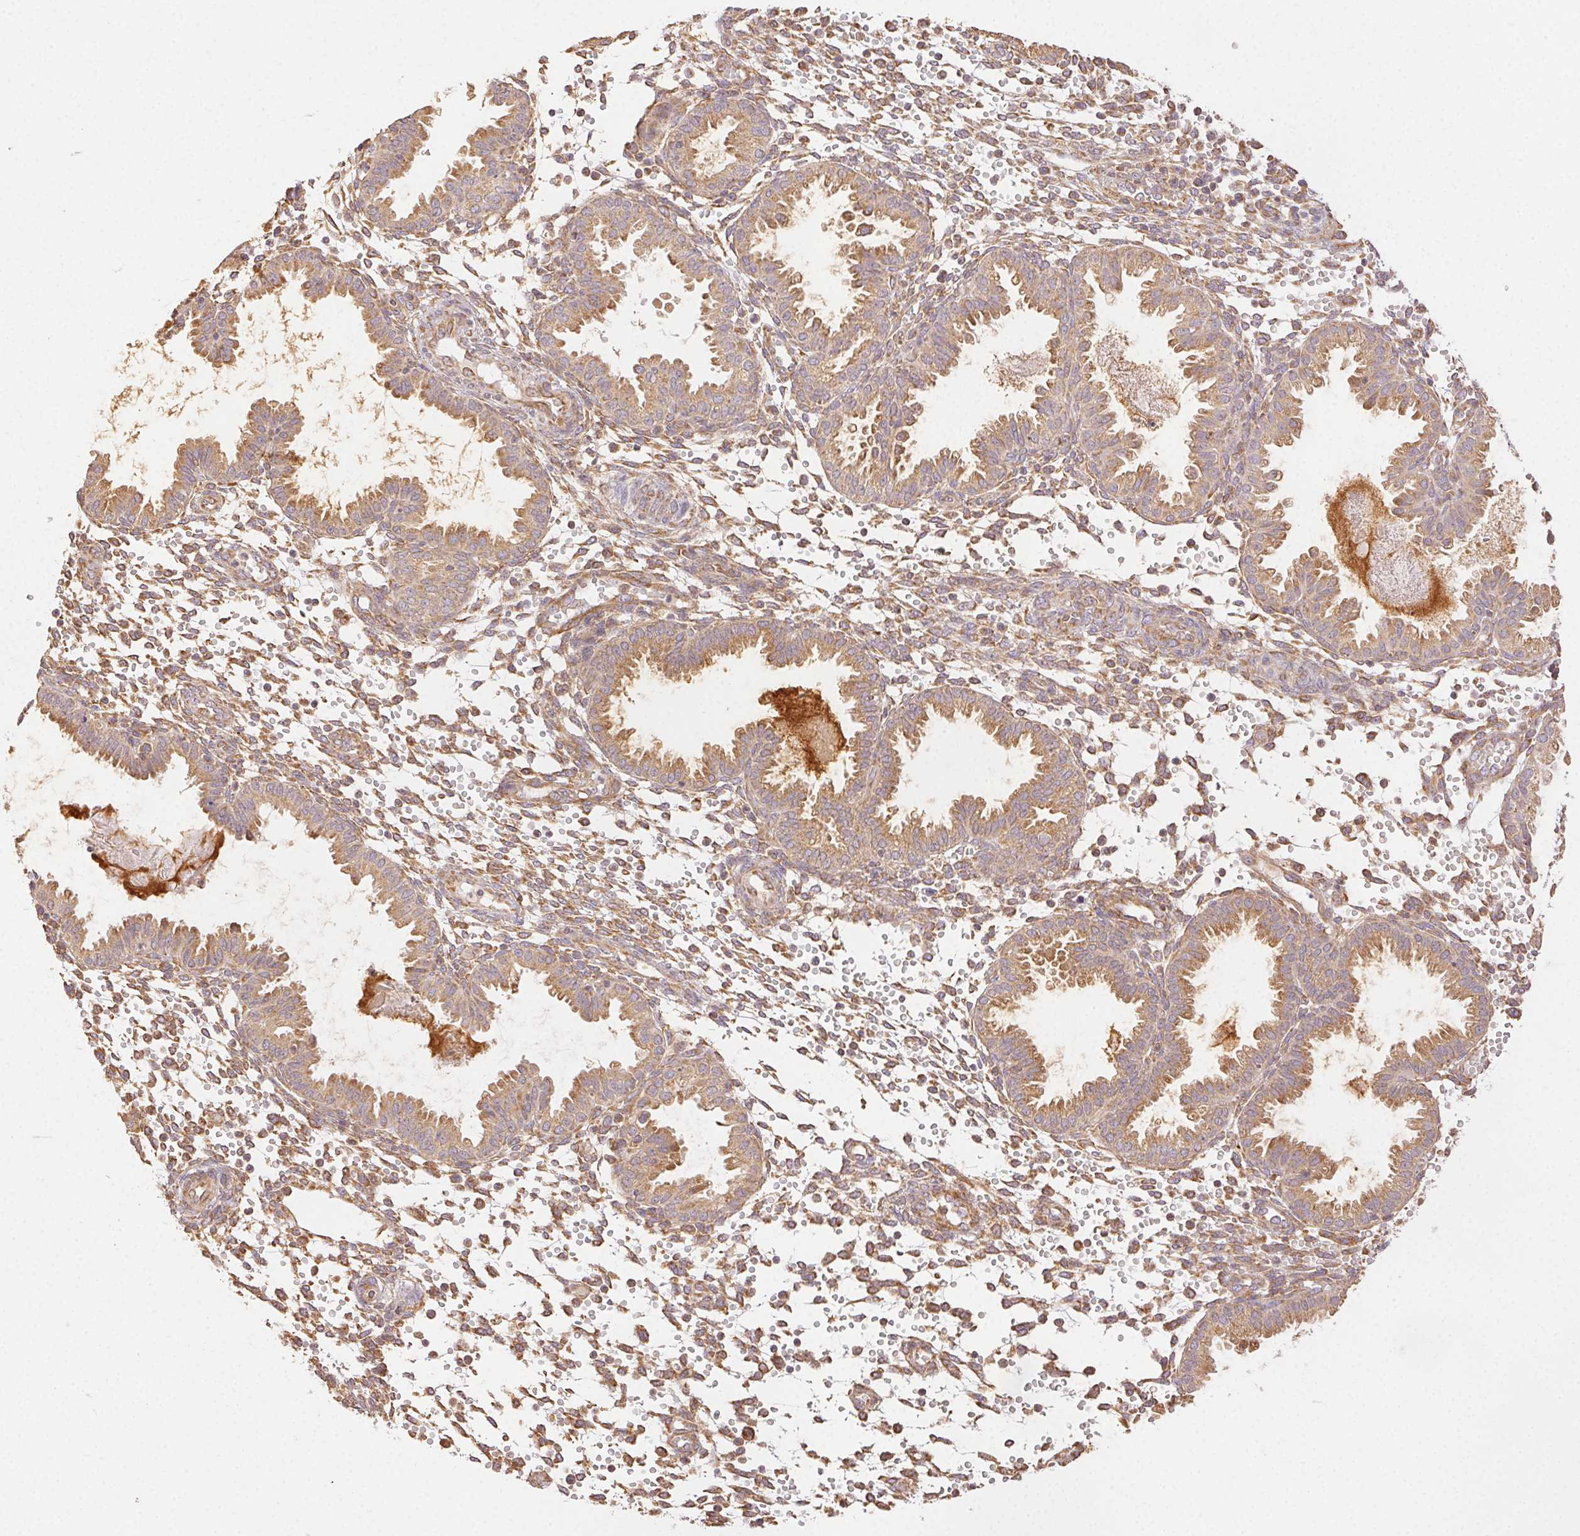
{"staining": {"intensity": "weak", "quantity": "25%-75%", "location": "cytoplasmic/membranous"}, "tissue": "endometrium", "cell_type": "Cells in endometrial stroma", "image_type": "normal", "snomed": [{"axis": "morphology", "description": "Normal tissue, NOS"}, {"axis": "topography", "description": "Endometrium"}], "caption": "Protein expression analysis of unremarkable endometrium reveals weak cytoplasmic/membranous staining in about 25%-75% of cells in endometrial stroma. Using DAB (3,3'-diaminobenzidine) (brown) and hematoxylin (blue) stains, captured at high magnification using brightfield microscopy.", "gene": "ENTREP1", "patient": {"sex": "female", "age": 33}}